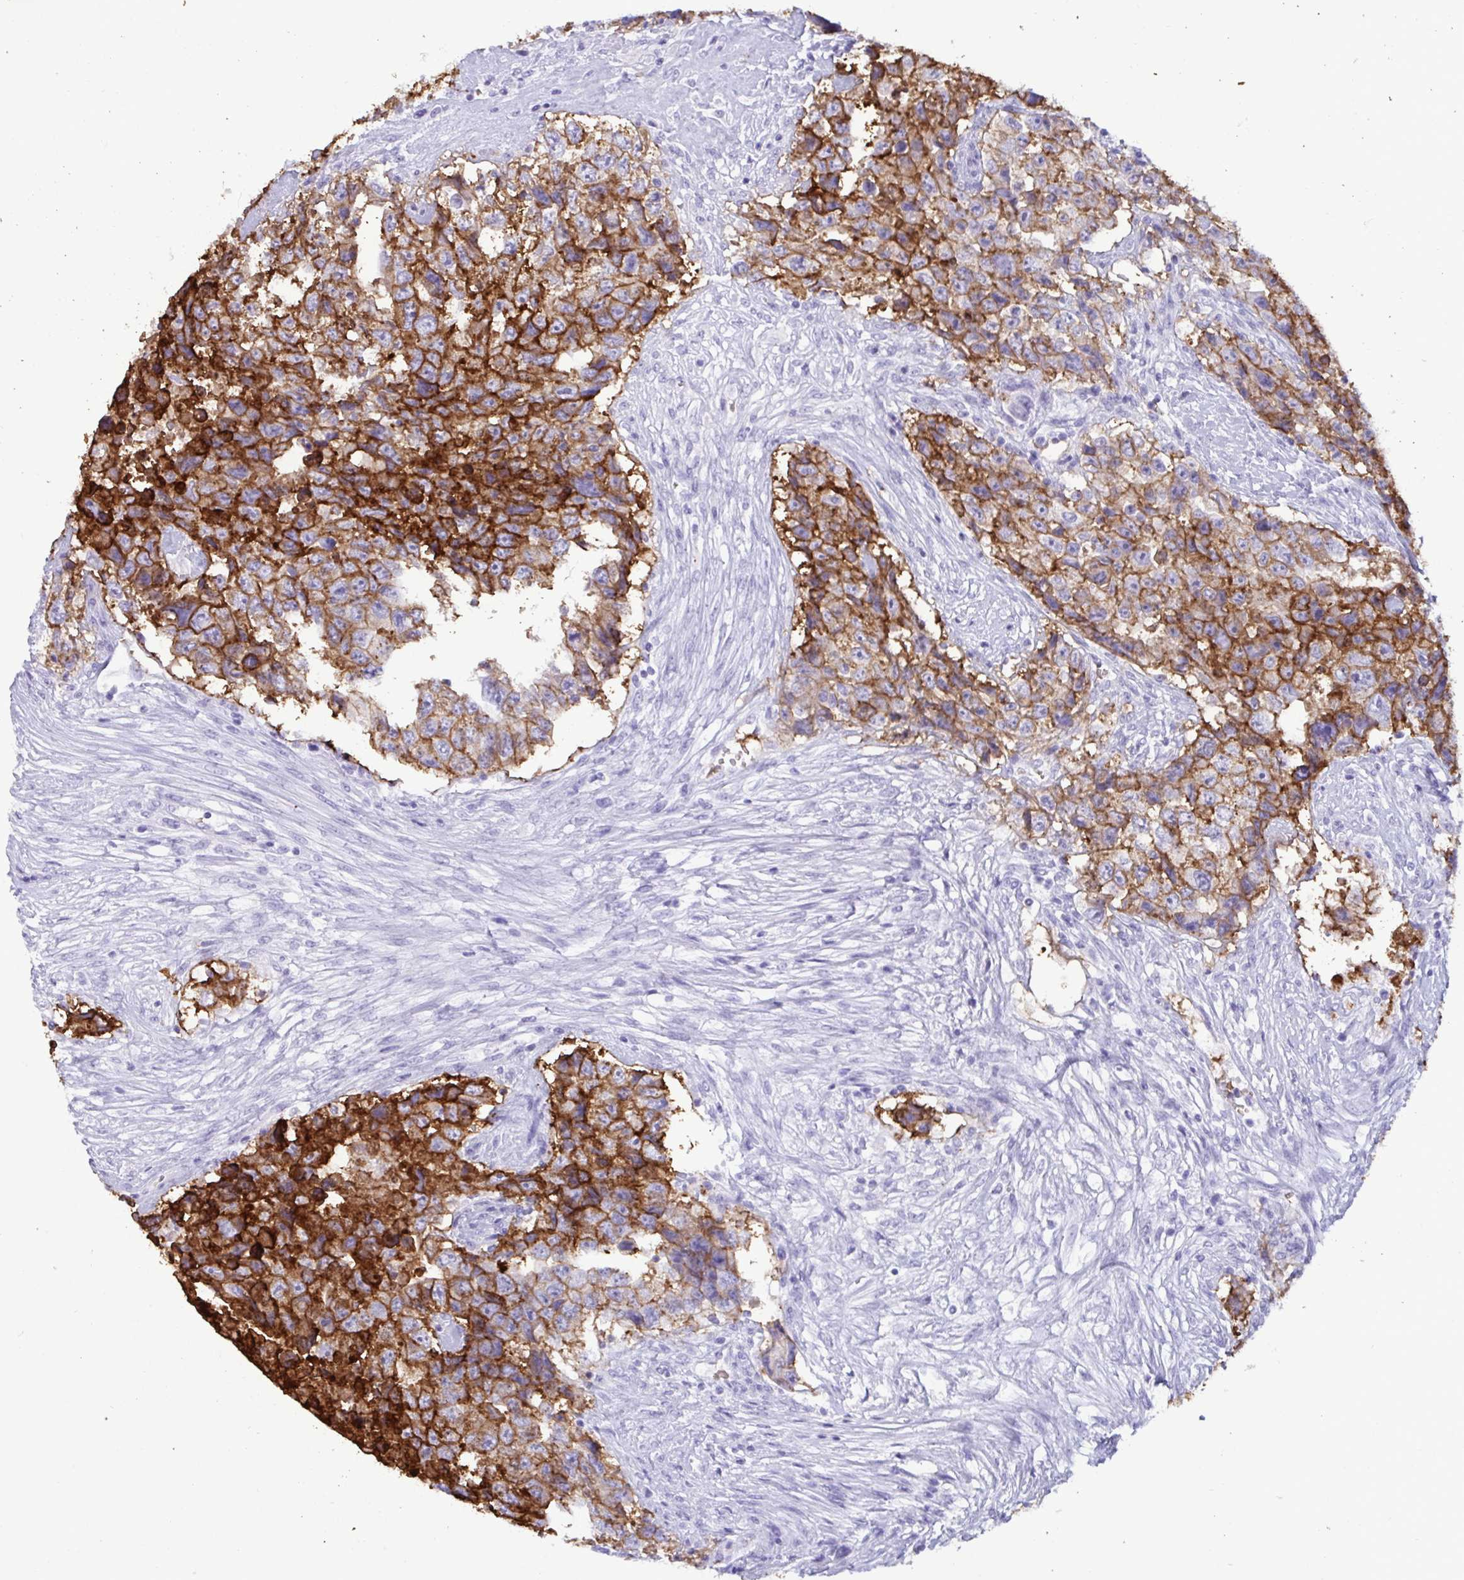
{"staining": {"intensity": "strong", "quantity": ">75%", "location": "cytoplasmic/membranous"}, "tissue": "testis cancer", "cell_type": "Tumor cells", "image_type": "cancer", "snomed": [{"axis": "morphology", "description": "Carcinoma, Embryonal, NOS"}, {"axis": "topography", "description": "Testis"}], "caption": "Testis cancer (embryonal carcinoma) stained for a protein (brown) displays strong cytoplasmic/membranous positive positivity in approximately >75% of tumor cells.", "gene": "SLC2A1", "patient": {"sex": "male", "age": 24}}